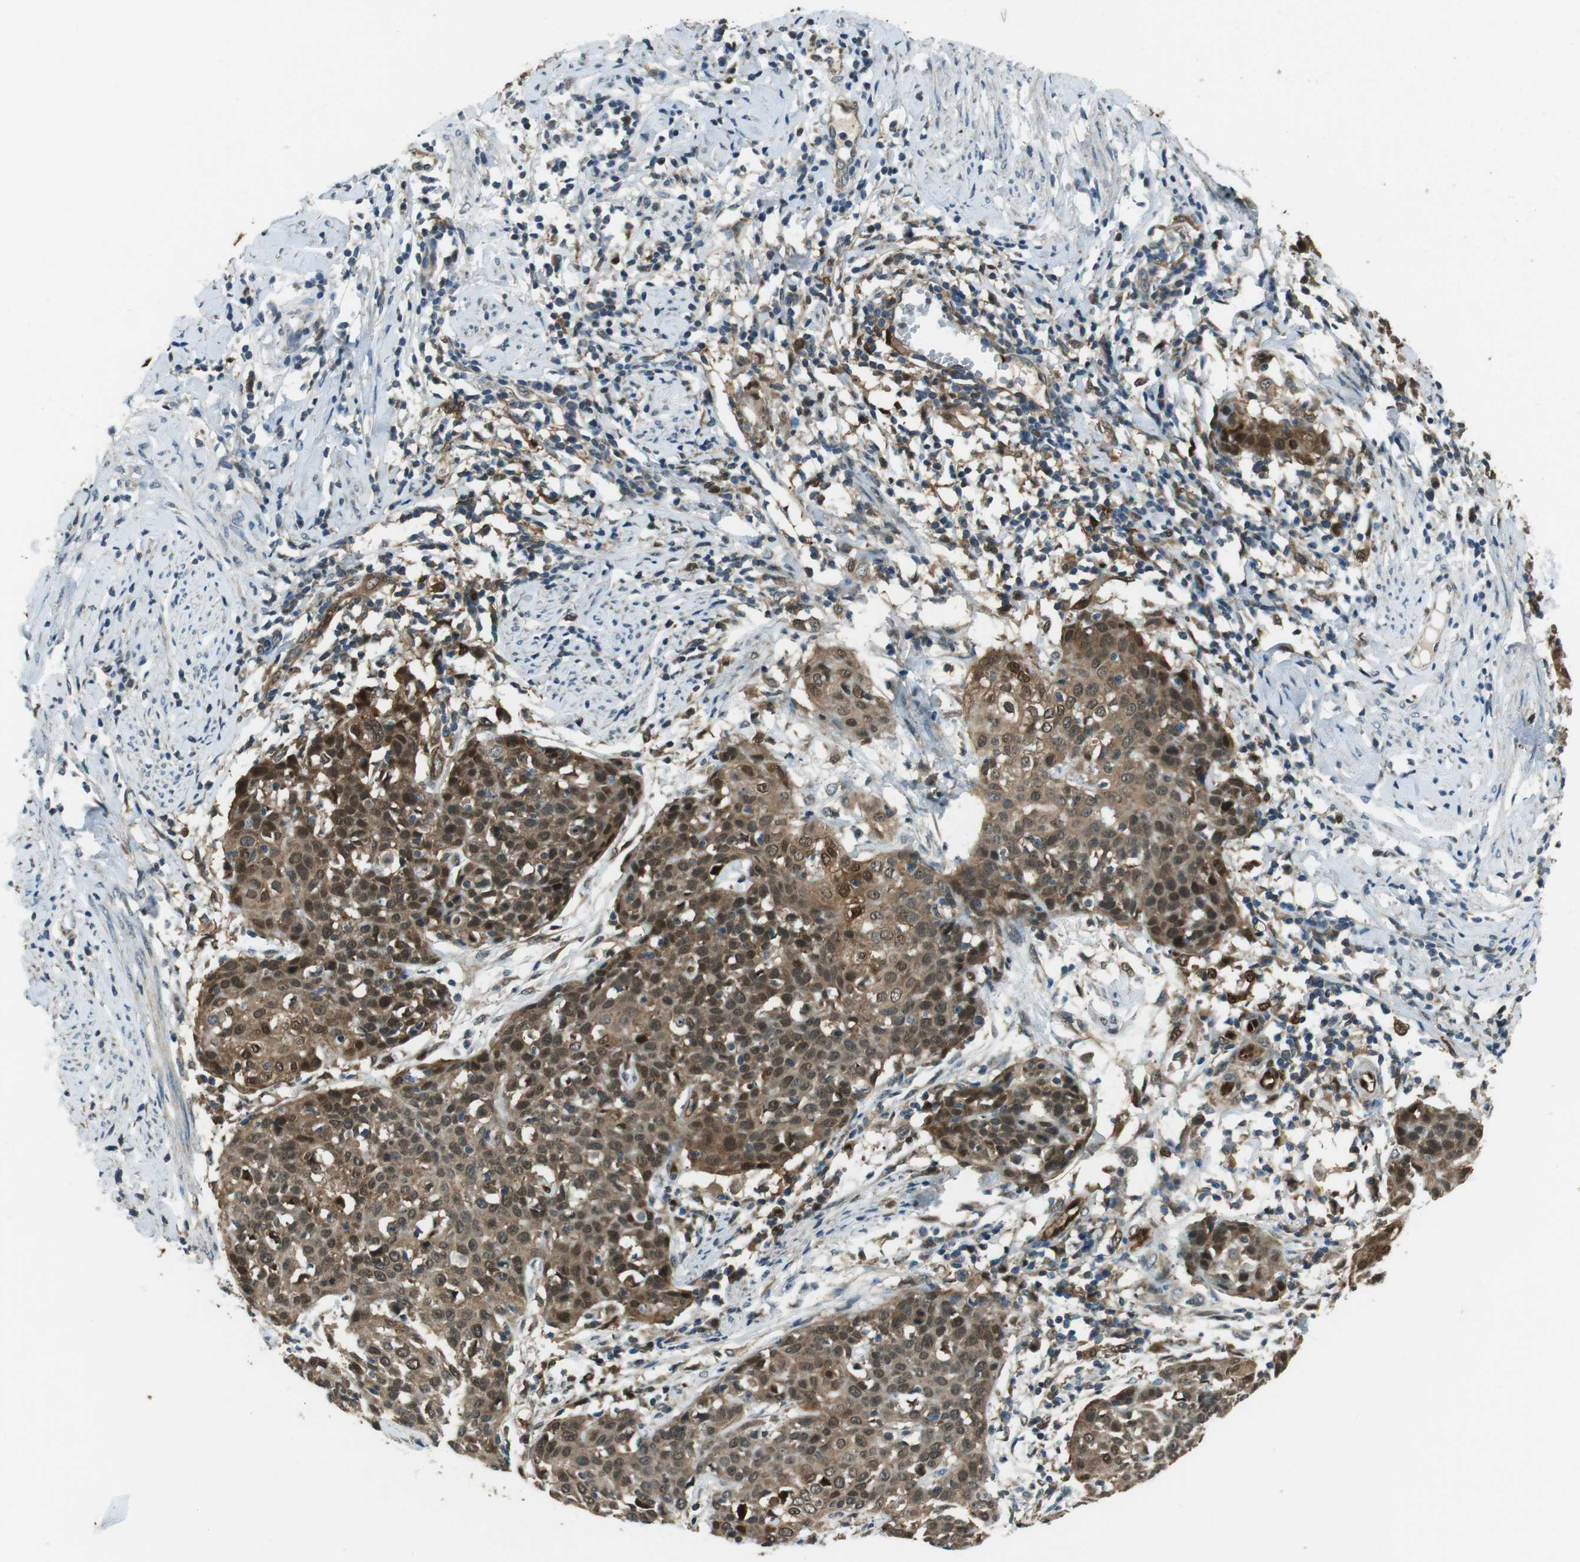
{"staining": {"intensity": "moderate", "quantity": ">75%", "location": "cytoplasmic/membranous,nuclear"}, "tissue": "cervical cancer", "cell_type": "Tumor cells", "image_type": "cancer", "snomed": [{"axis": "morphology", "description": "Squamous cell carcinoma, NOS"}, {"axis": "topography", "description": "Cervix"}], "caption": "Cervical cancer stained for a protein (brown) exhibits moderate cytoplasmic/membranous and nuclear positive expression in about >75% of tumor cells.", "gene": "MFAP3", "patient": {"sex": "female", "age": 38}}